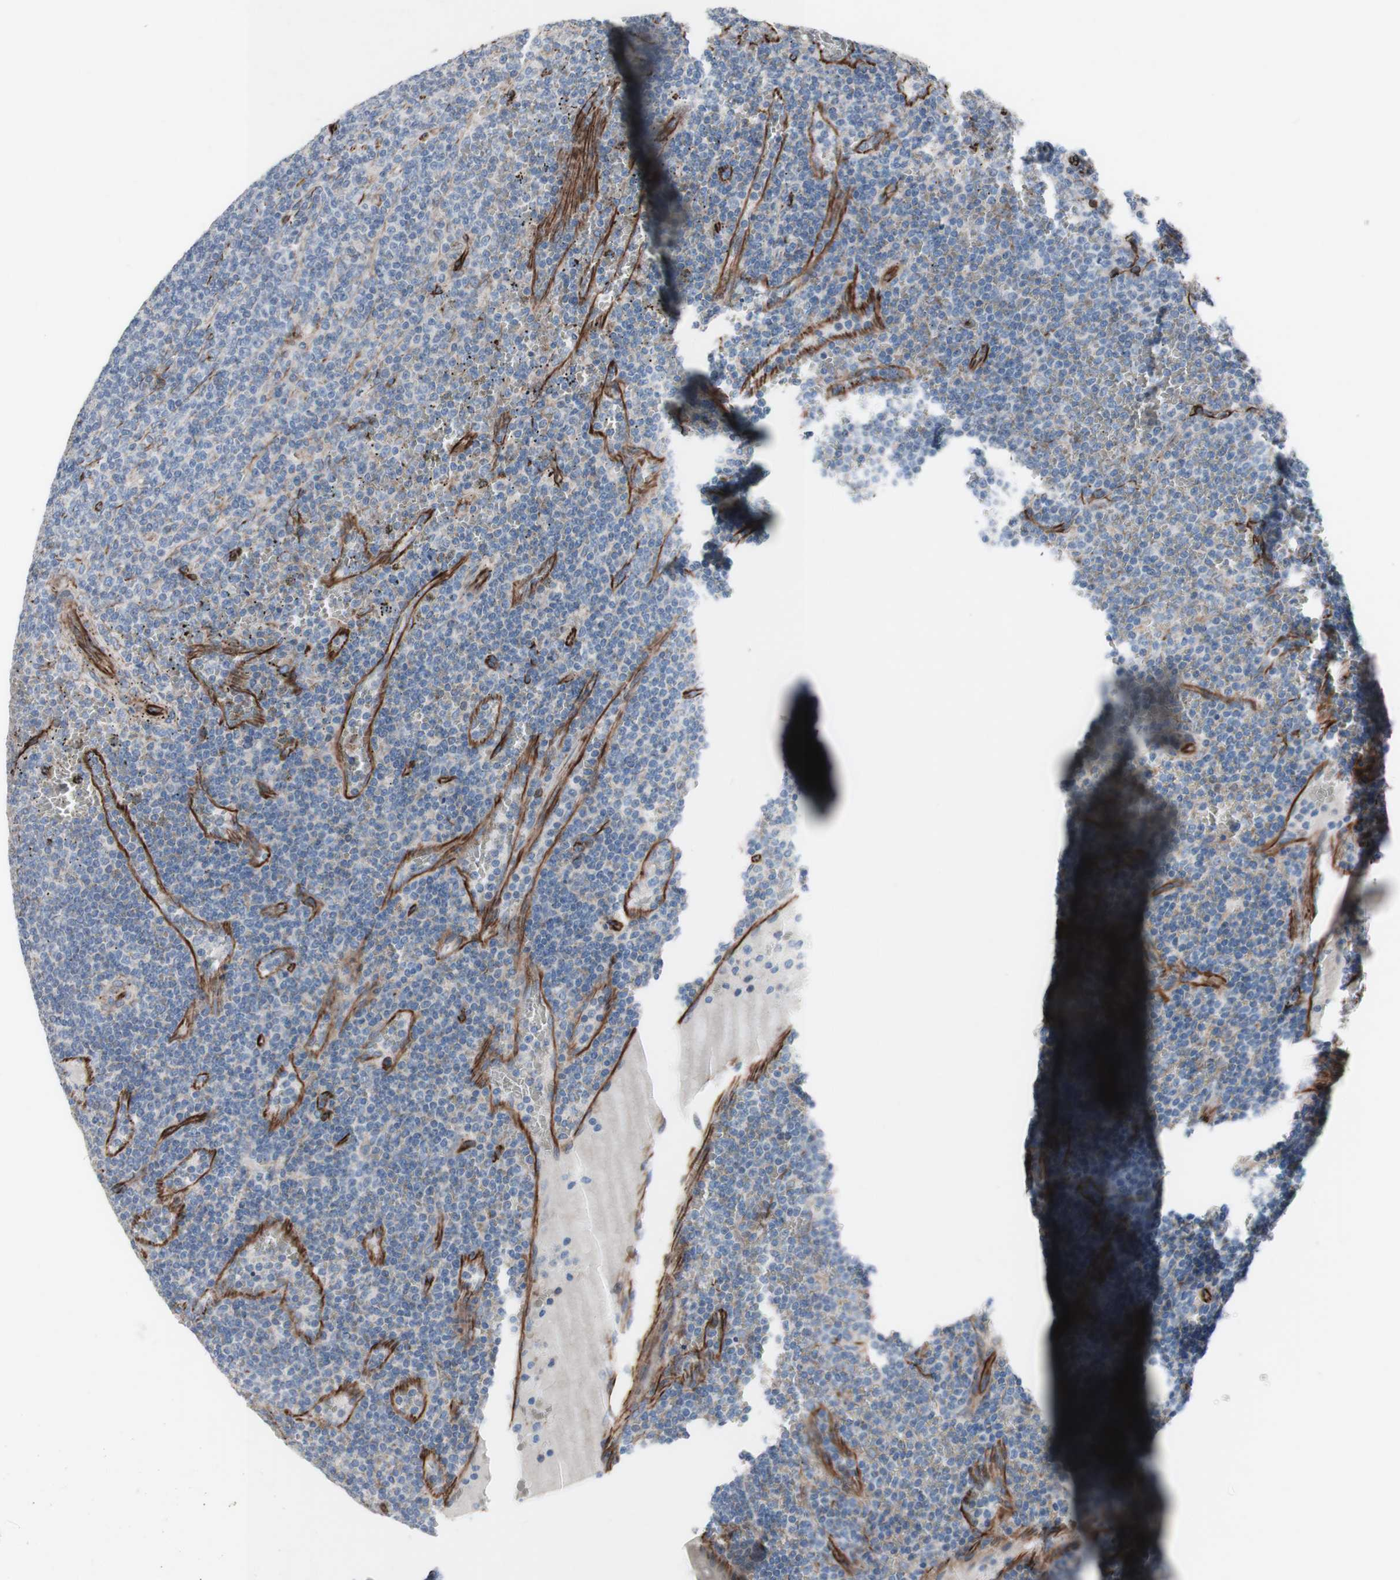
{"staining": {"intensity": "weak", "quantity": "<25%", "location": "cytoplasmic/membranous"}, "tissue": "lymphoma", "cell_type": "Tumor cells", "image_type": "cancer", "snomed": [{"axis": "morphology", "description": "Malignant lymphoma, non-Hodgkin's type, Low grade"}, {"axis": "topography", "description": "Spleen"}], "caption": "Tumor cells show no significant protein staining in low-grade malignant lymphoma, non-Hodgkin's type. Nuclei are stained in blue.", "gene": "AGPAT5", "patient": {"sex": "female", "age": 50}}